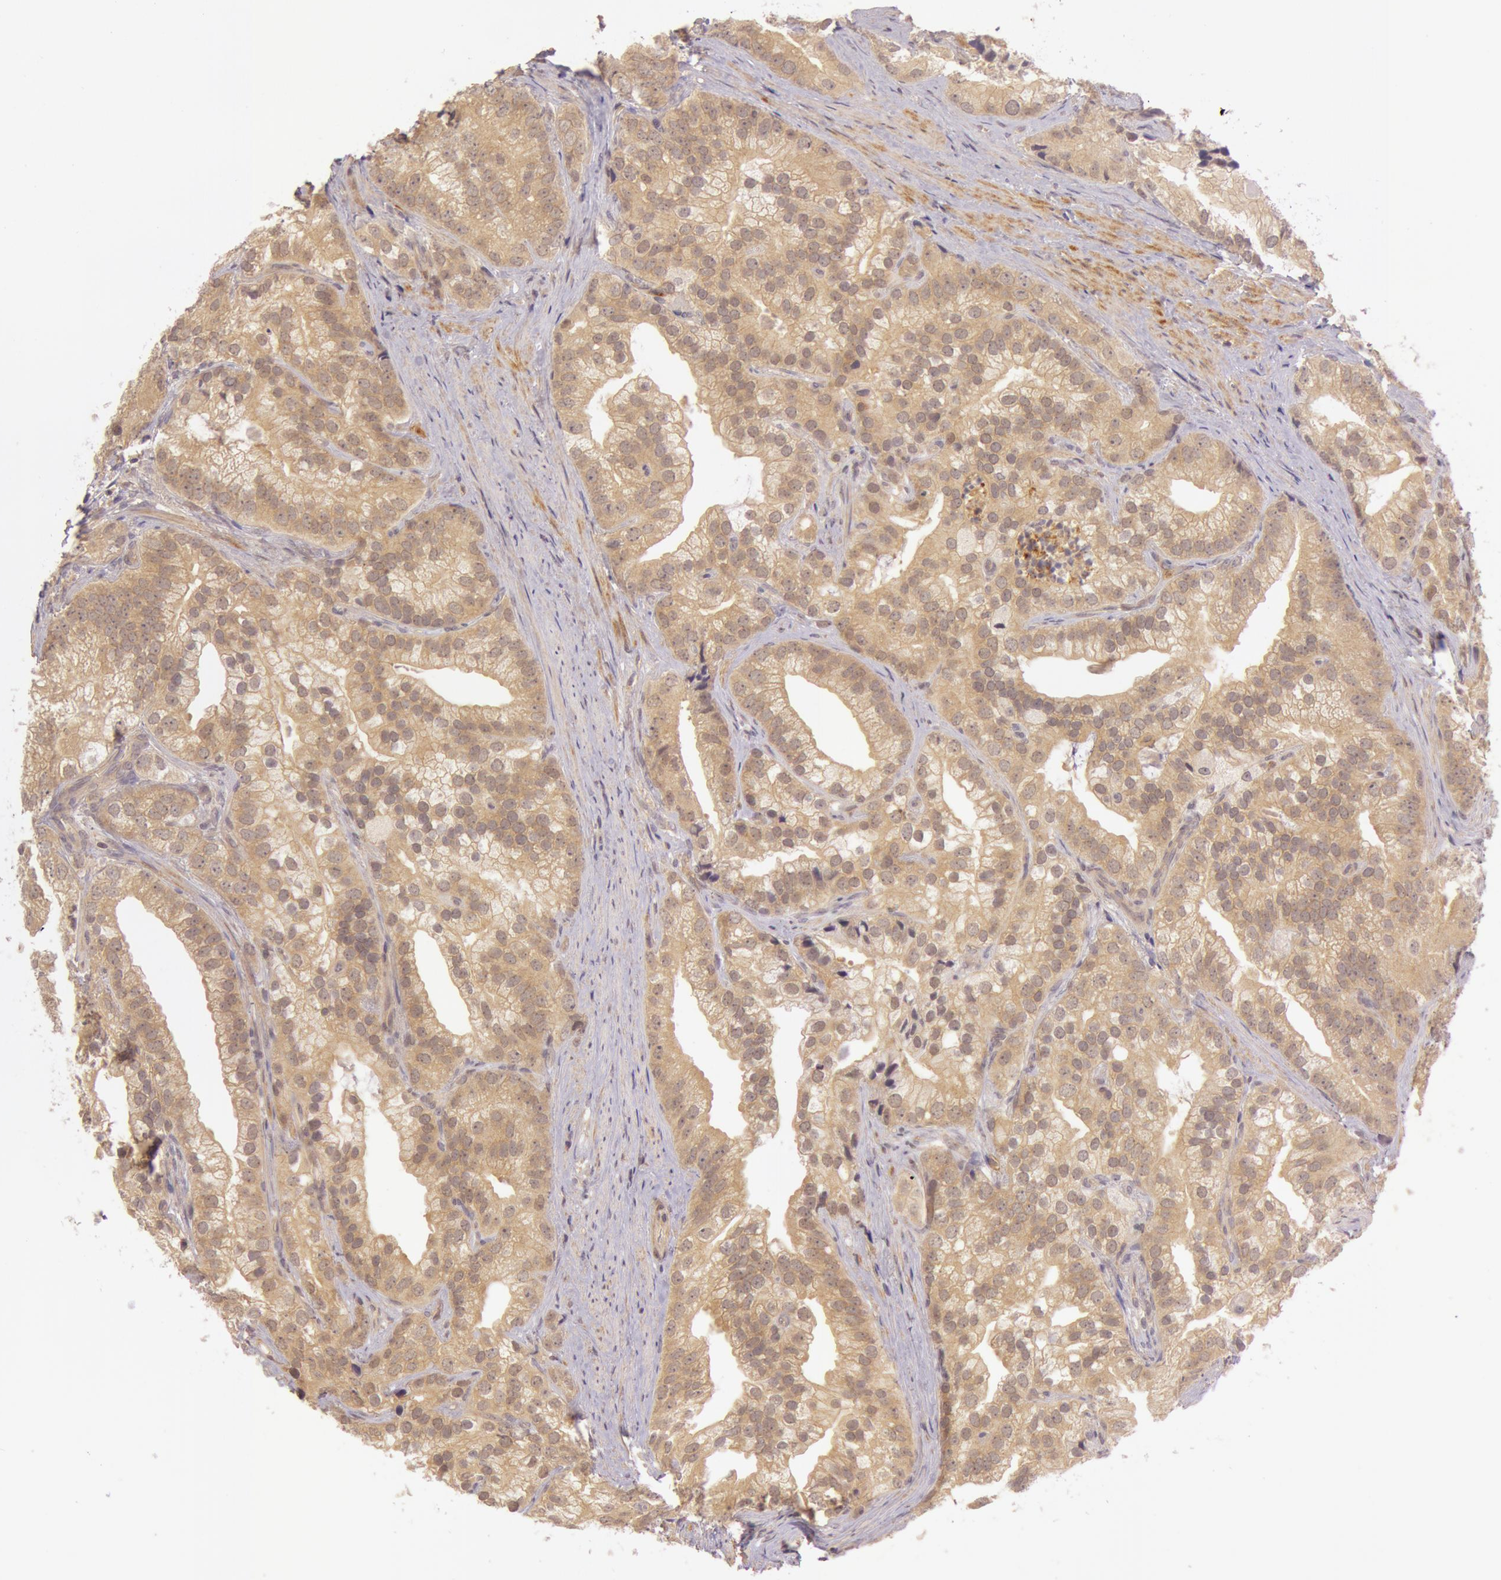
{"staining": {"intensity": "moderate", "quantity": ">75%", "location": "cytoplasmic/membranous"}, "tissue": "prostate cancer", "cell_type": "Tumor cells", "image_type": "cancer", "snomed": [{"axis": "morphology", "description": "Adenocarcinoma, Low grade"}, {"axis": "topography", "description": "Prostate"}], "caption": "Moderate cytoplasmic/membranous expression for a protein is identified in about >75% of tumor cells of prostate cancer (low-grade adenocarcinoma) using IHC.", "gene": "ATG2B", "patient": {"sex": "male", "age": 71}}